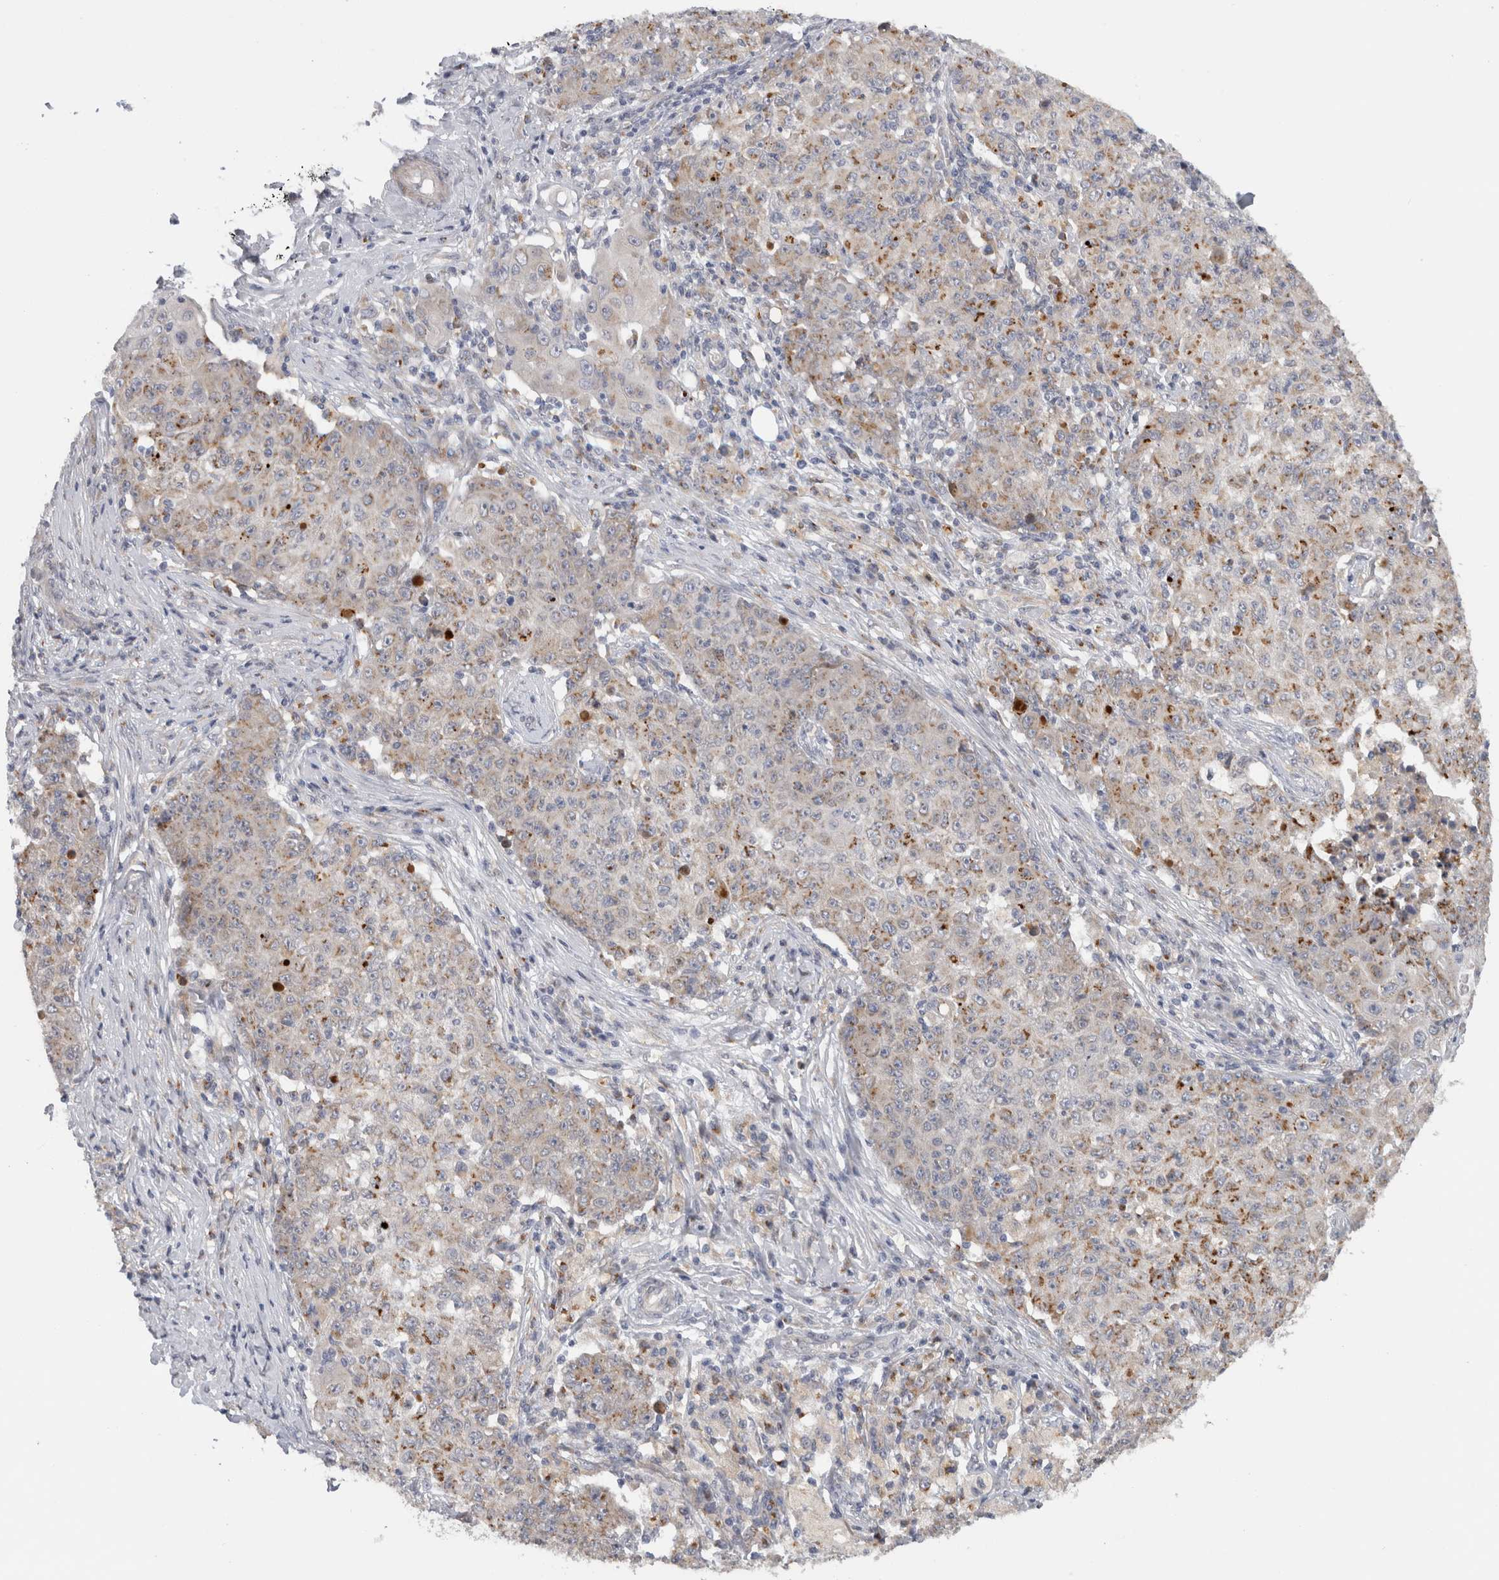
{"staining": {"intensity": "strong", "quantity": "<25%", "location": "cytoplasmic/membranous"}, "tissue": "ovarian cancer", "cell_type": "Tumor cells", "image_type": "cancer", "snomed": [{"axis": "morphology", "description": "Carcinoma, endometroid"}, {"axis": "topography", "description": "Ovary"}], "caption": "This is a histology image of immunohistochemistry (IHC) staining of ovarian endometroid carcinoma, which shows strong expression in the cytoplasmic/membranous of tumor cells.", "gene": "MGAT1", "patient": {"sex": "female", "age": 42}}